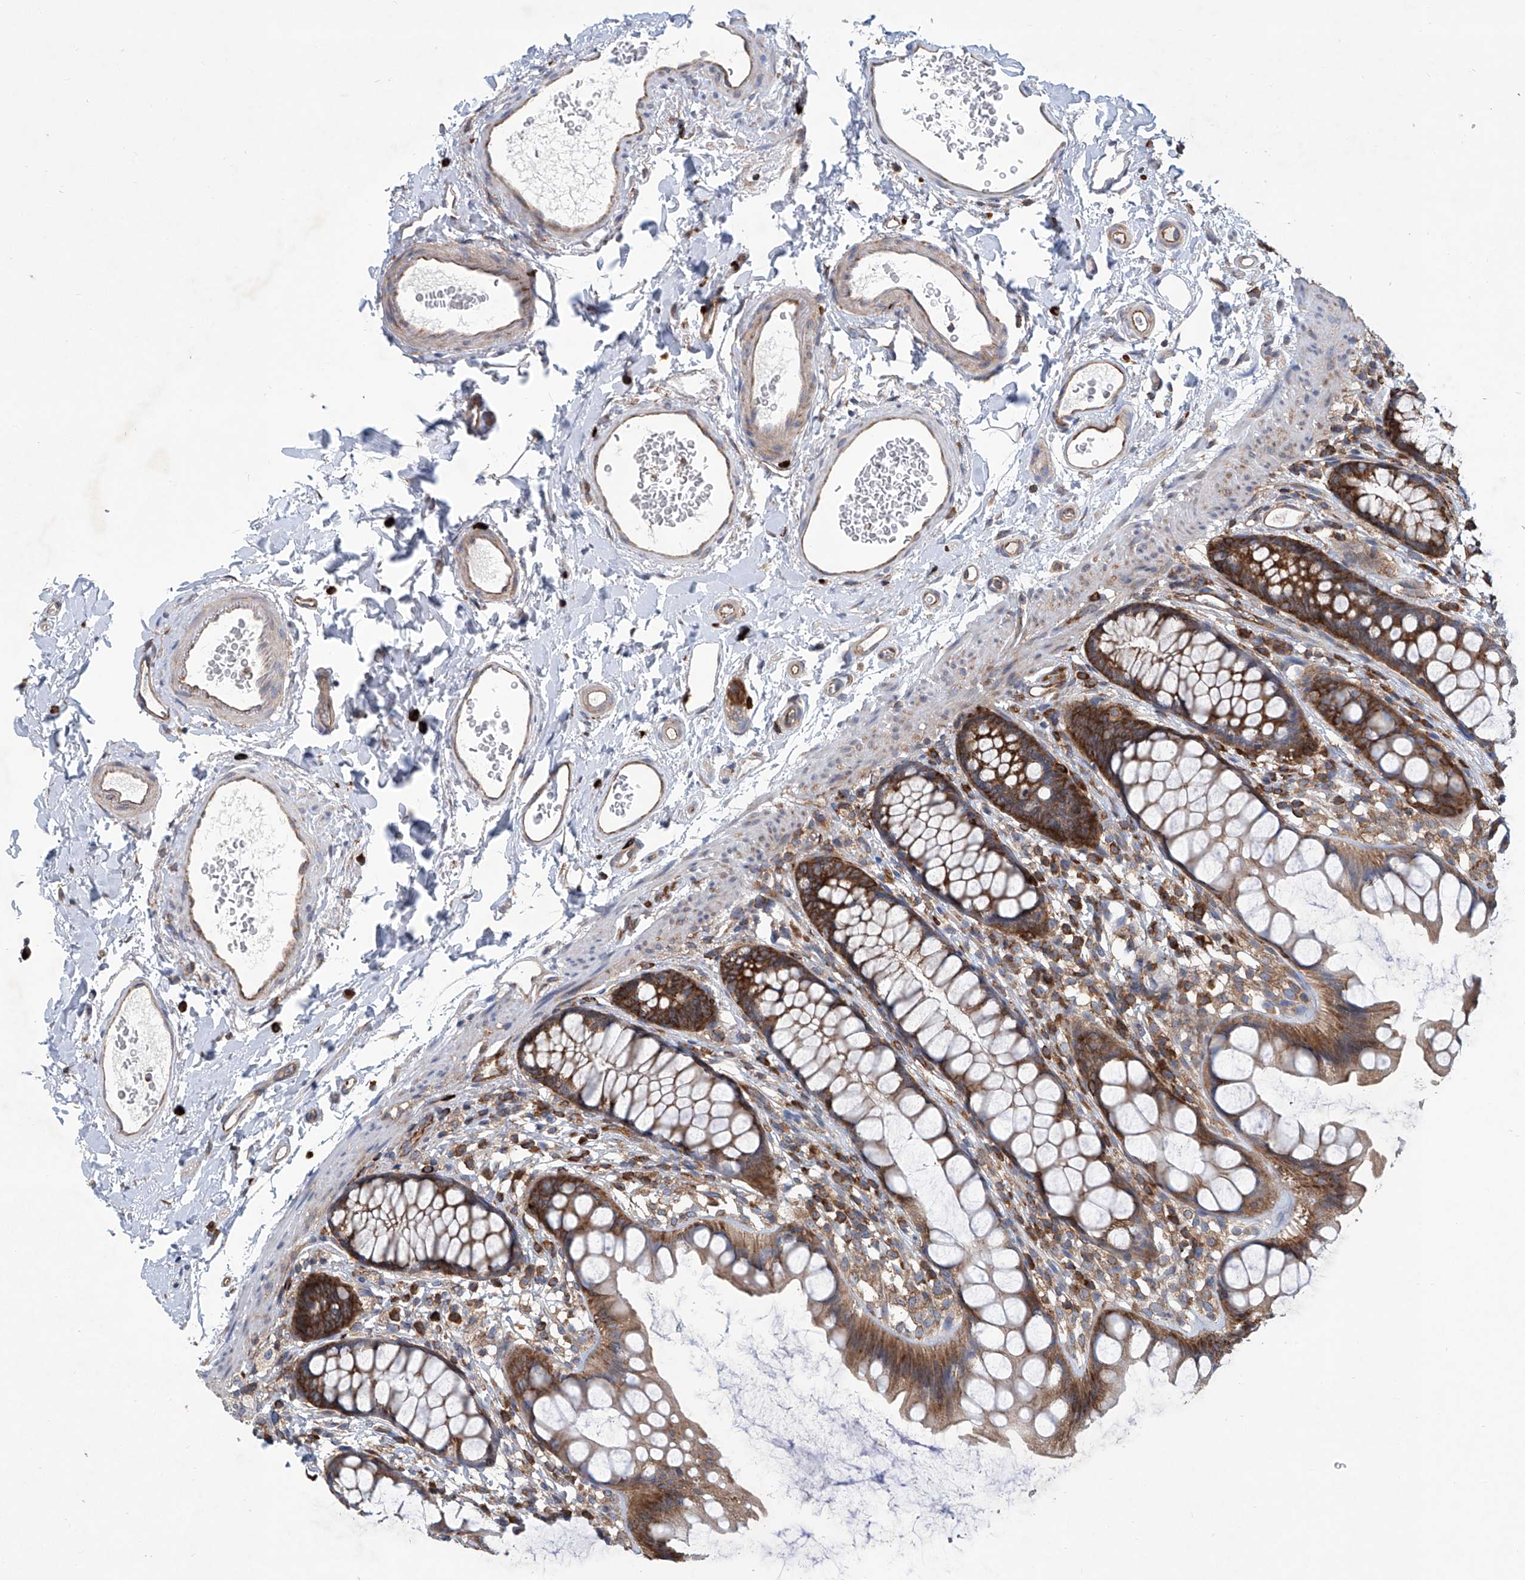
{"staining": {"intensity": "strong", "quantity": ">75%", "location": "cytoplasmic/membranous"}, "tissue": "rectum", "cell_type": "Glandular cells", "image_type": "normal", "snomed": [{"axis": "morphology", "description": "Normal tissue, NOS"}, {"axis": "topography", "description": "Rectum"}], "caption": "Strong cytoplasmic/membranous protein expression is seen in about >75% of glandular cells in rectum.", "gene": "SENP2", "patient": {"sex": "female", "age": 65}}